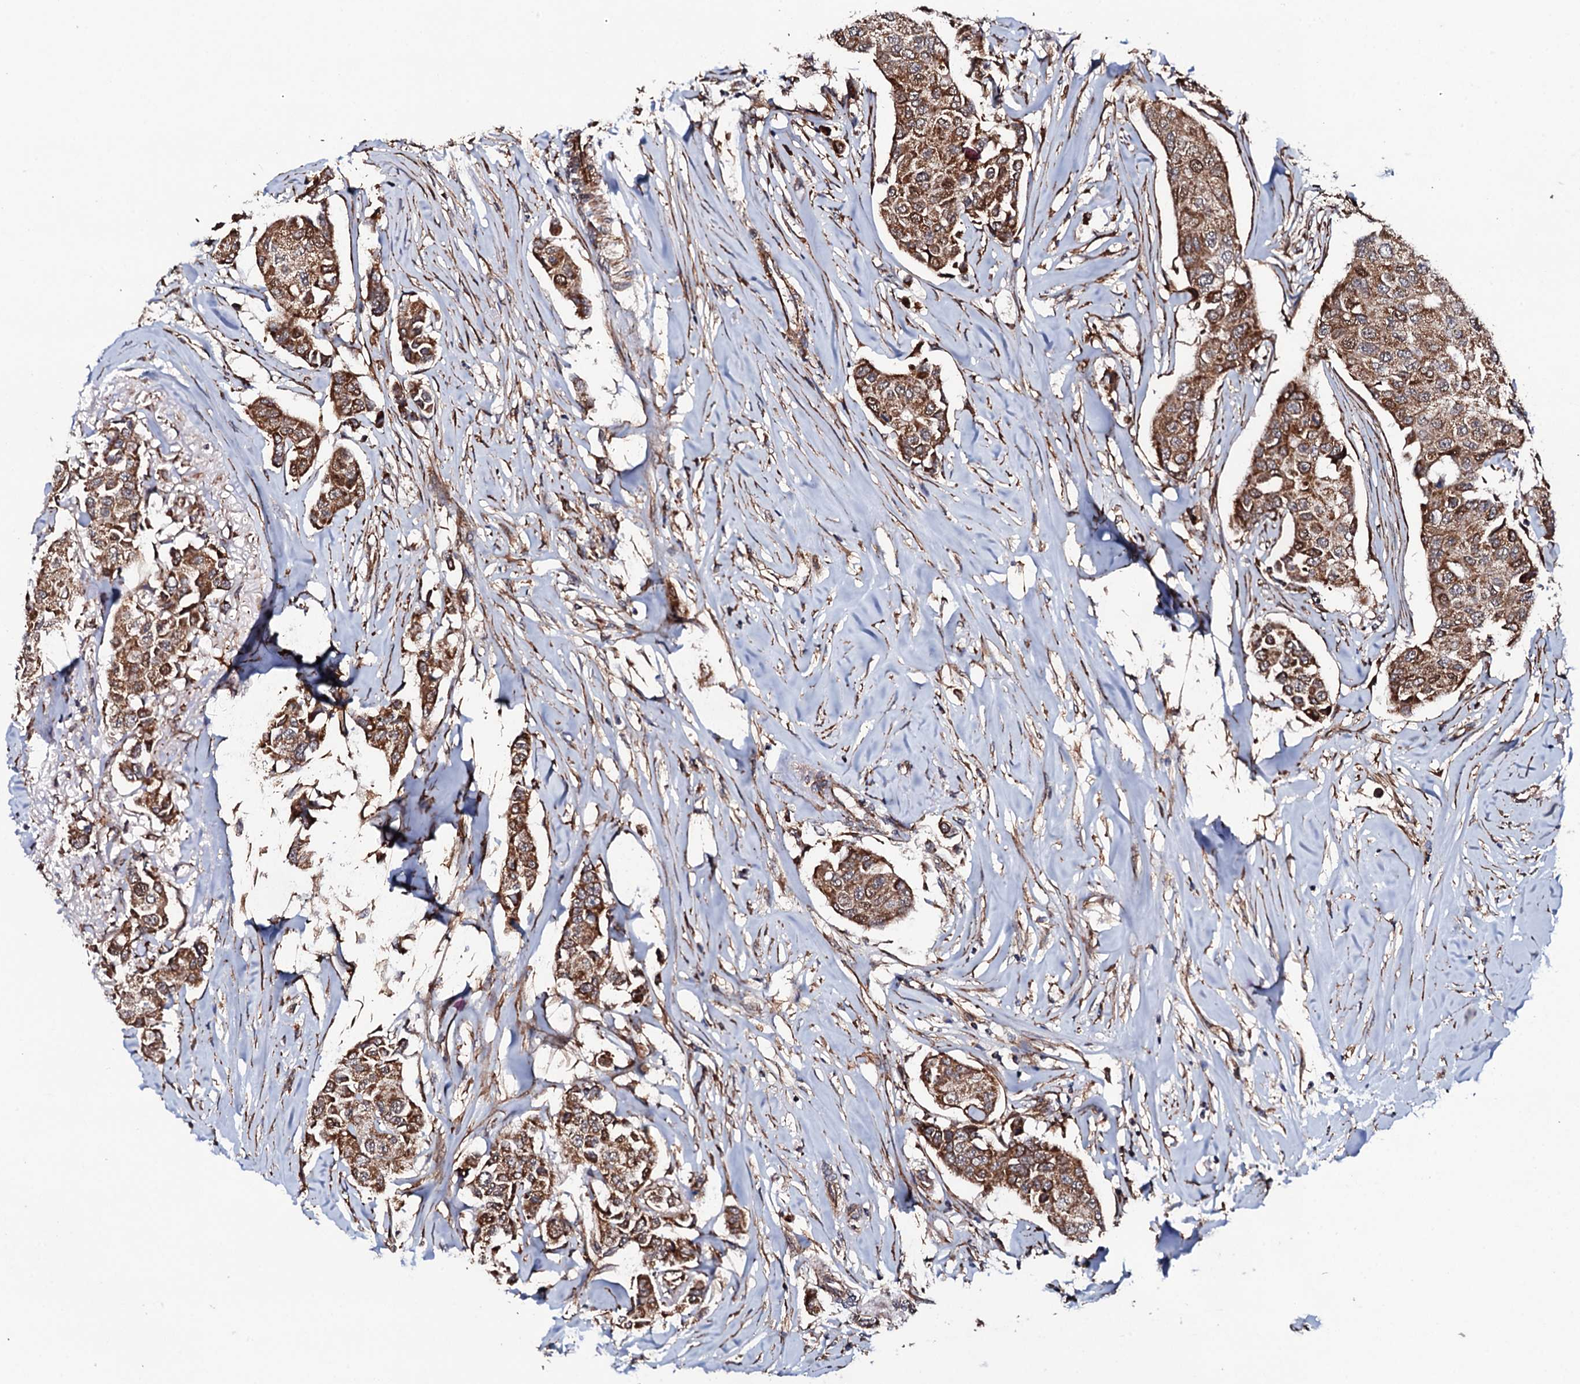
{"staining": {"intensity": "strong", "quantity": ">75%", "location": "cytoplasmic/membranous"}, "tissue": "breast cancer", "cell_type": "Tumor cells", "image_type": "cancer", "snomed": [{"axis": "morphology", "description": "Duct carcinoma"}, {"axis": "topography", "description": "Breast"}], "caption": "Breast intraductal carcinoma stained with a brown dye displays strong cytoplasmic/membranous positive staining in approximately >75% of tumor cells.", "gene": "MTIF3", "patient": {"sex": "female", "age": 80}}